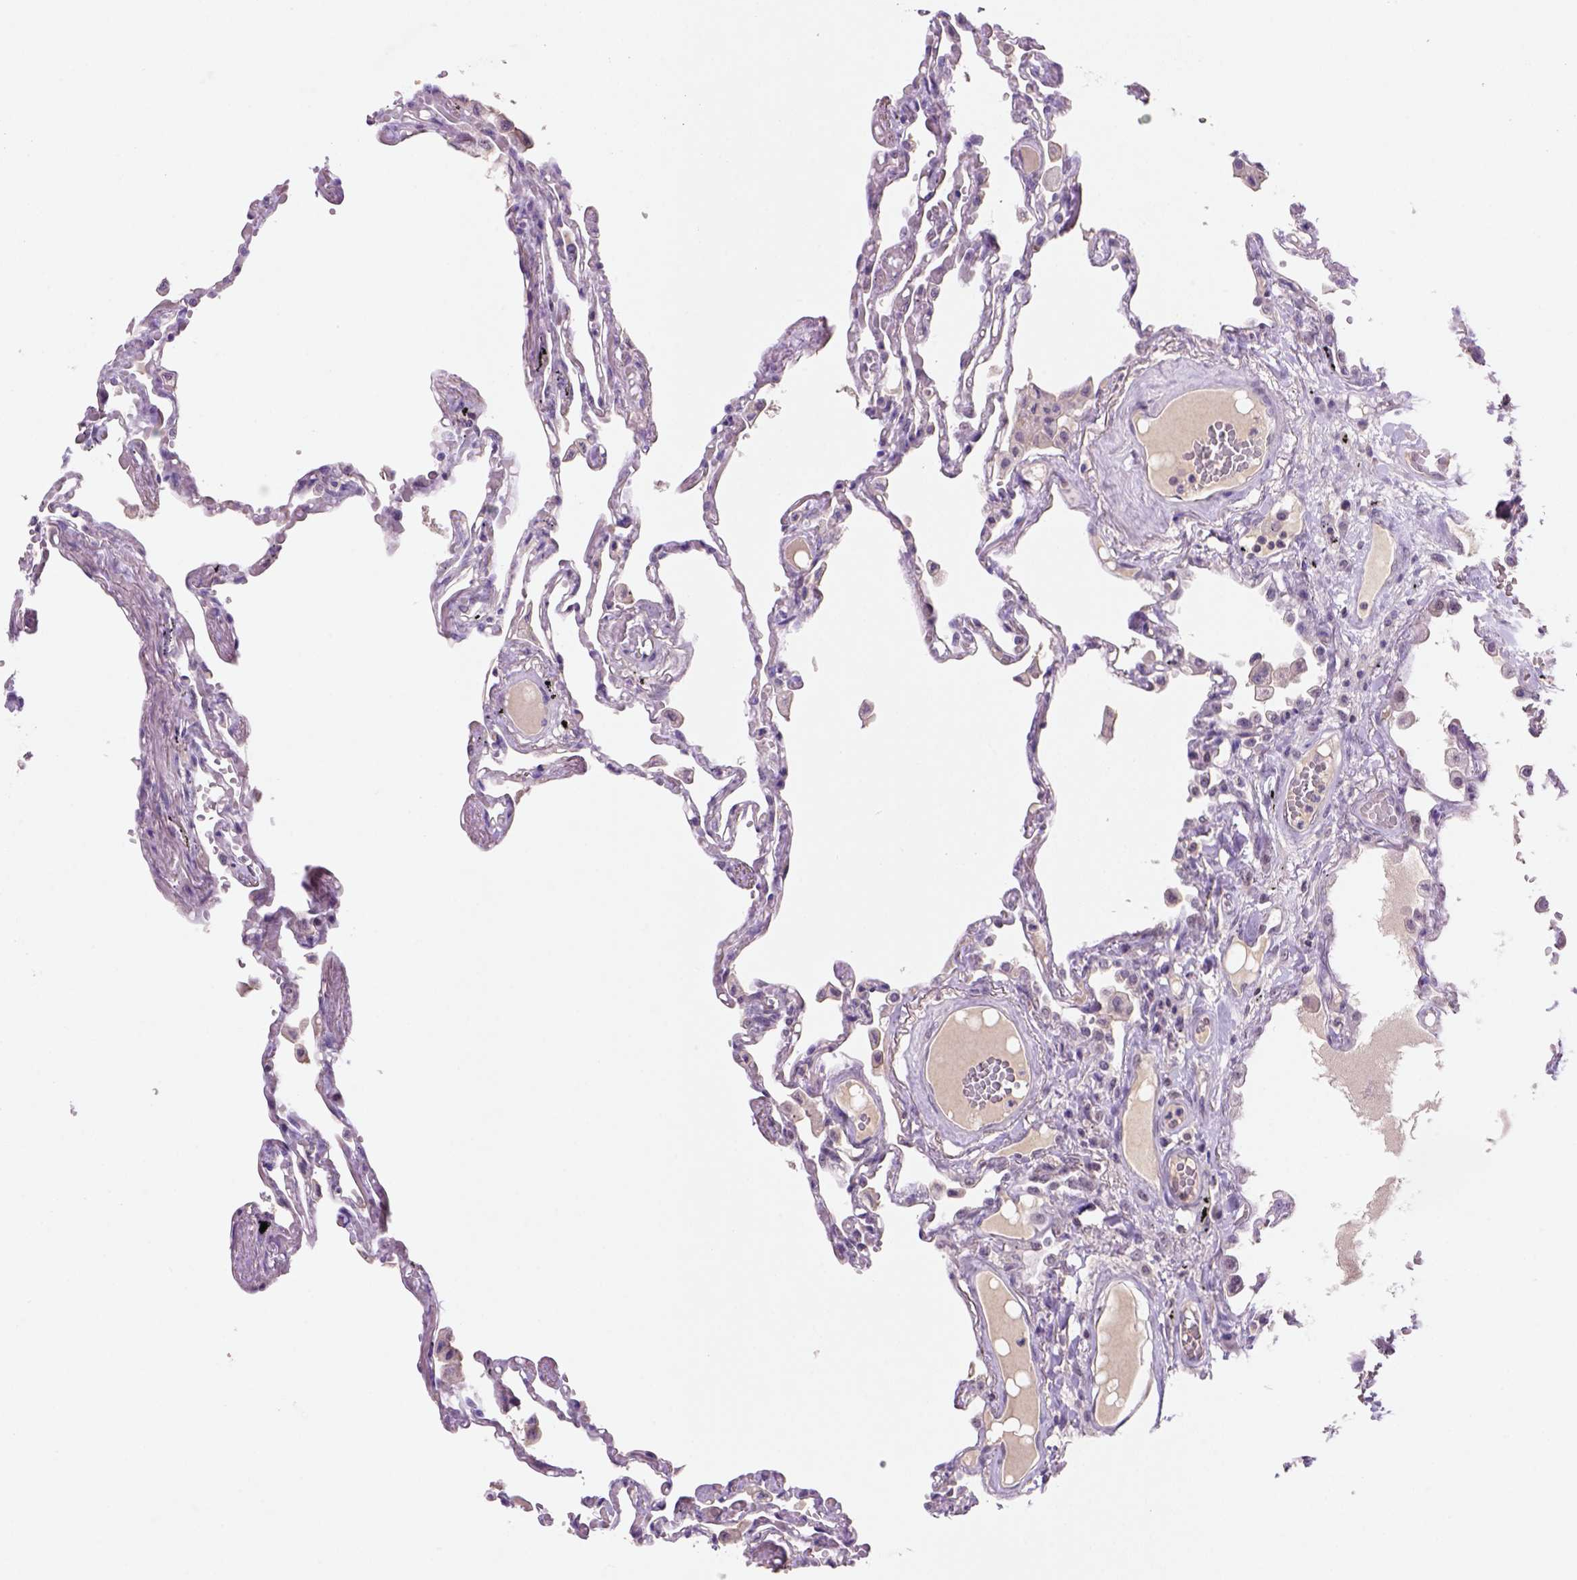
{"staining": {"intensity": "weak", "quantity": "25%-75%", "location": "cytoplasmic/membranous,nuclear"}, "tissue": "lung", "cell_type": "Alveolar cells", "image_type": "normal", "snomed": [{"axis": "morphology", "description": "Normal tissue, NOS"}, {"axis": "morphology", "description": "Adenocarcinoma, NOS"}, {"axis": "topography", "description": "Cartilage tissue"}, {"axis": "topography", "description": "Lung"}], "caption": "Immunohistochemical staining of unremarkable lung demonstrates weak cytoplasmic/membranous,nuclear protein positivity in approximately 25%-75% of alveolar cells. (DAB = brown stain, brightfield microscopy at high magnification).", "gene": "SCML4", "patient": {"sex": "female", "age": 67}}